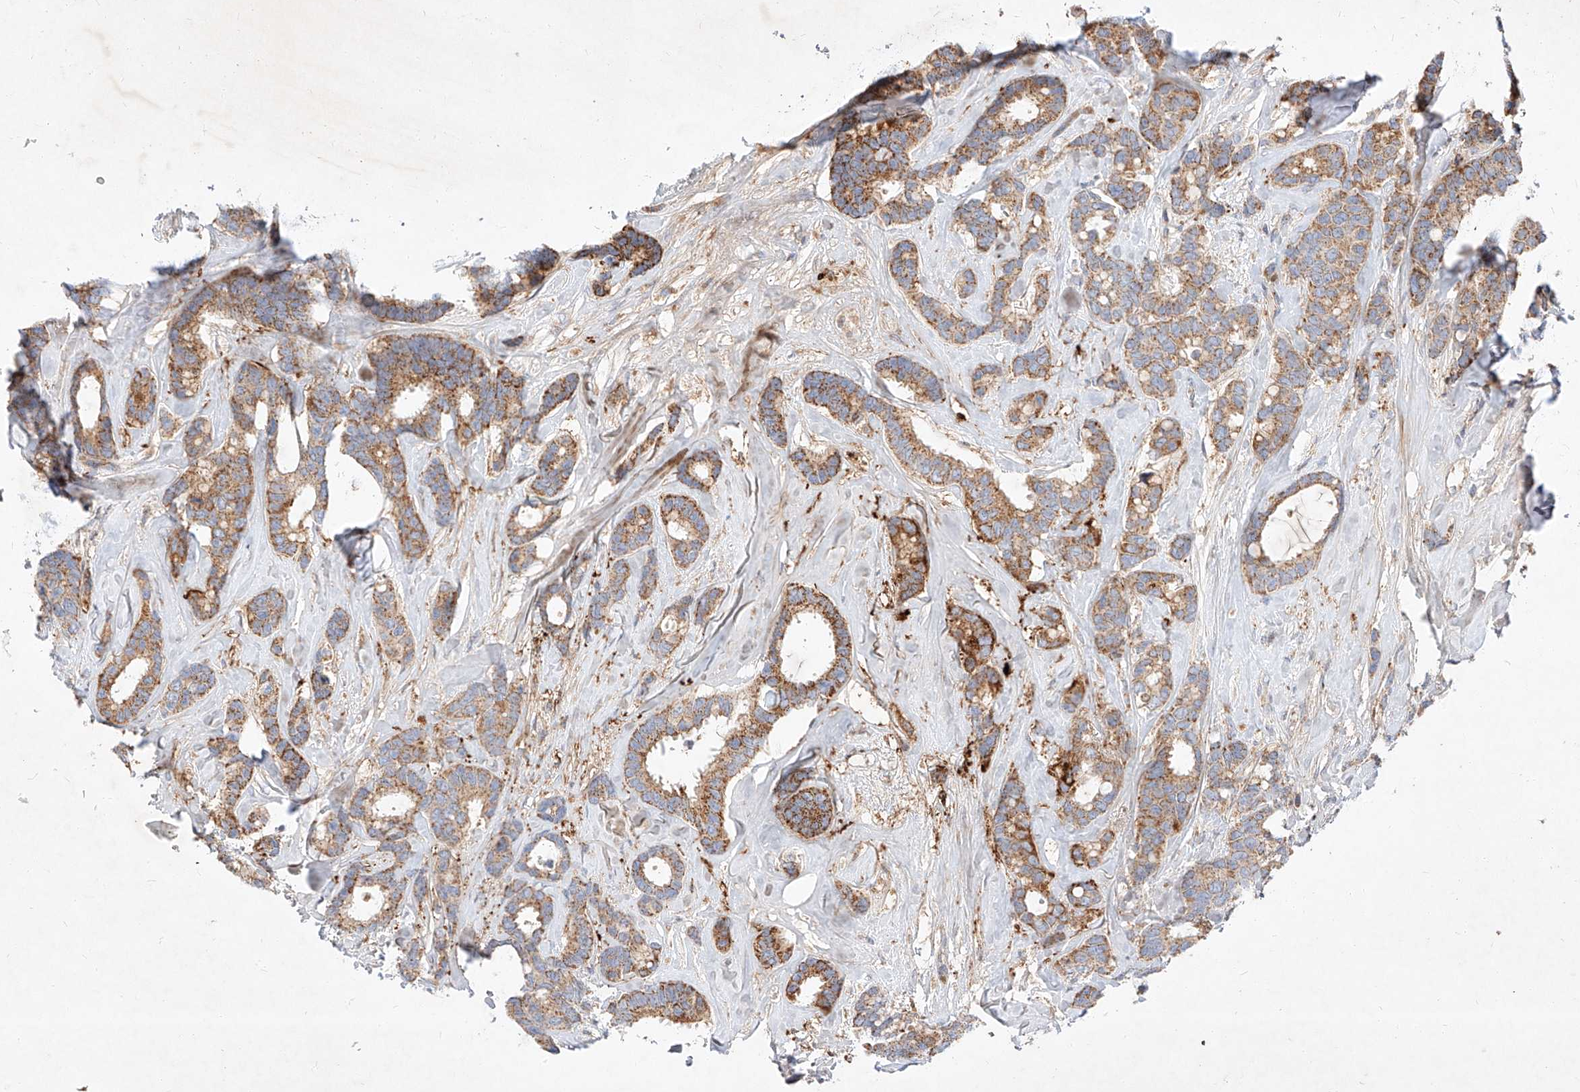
{"staining": {"intensity": "moderate", "quantity": ">75%", "location": "cytoplasmic/membranous"}, "tissue": "breast cancer", "cell_type": "Tumor cells", "image_type": "cancer", "snomed": [{"axis": "morphology", "description": "Duct carcinoma"}, {"axis": "topography", "description": "Breast"}], "caption": "Breast cancer stained for a protein shows moderate cytoplasmic/membranous positivity in tumor cells. (IHC, brightfield microscopy, high magnification).", "gene": "OSGEPL1", "patient": {"sex": "female", "age": 87}}